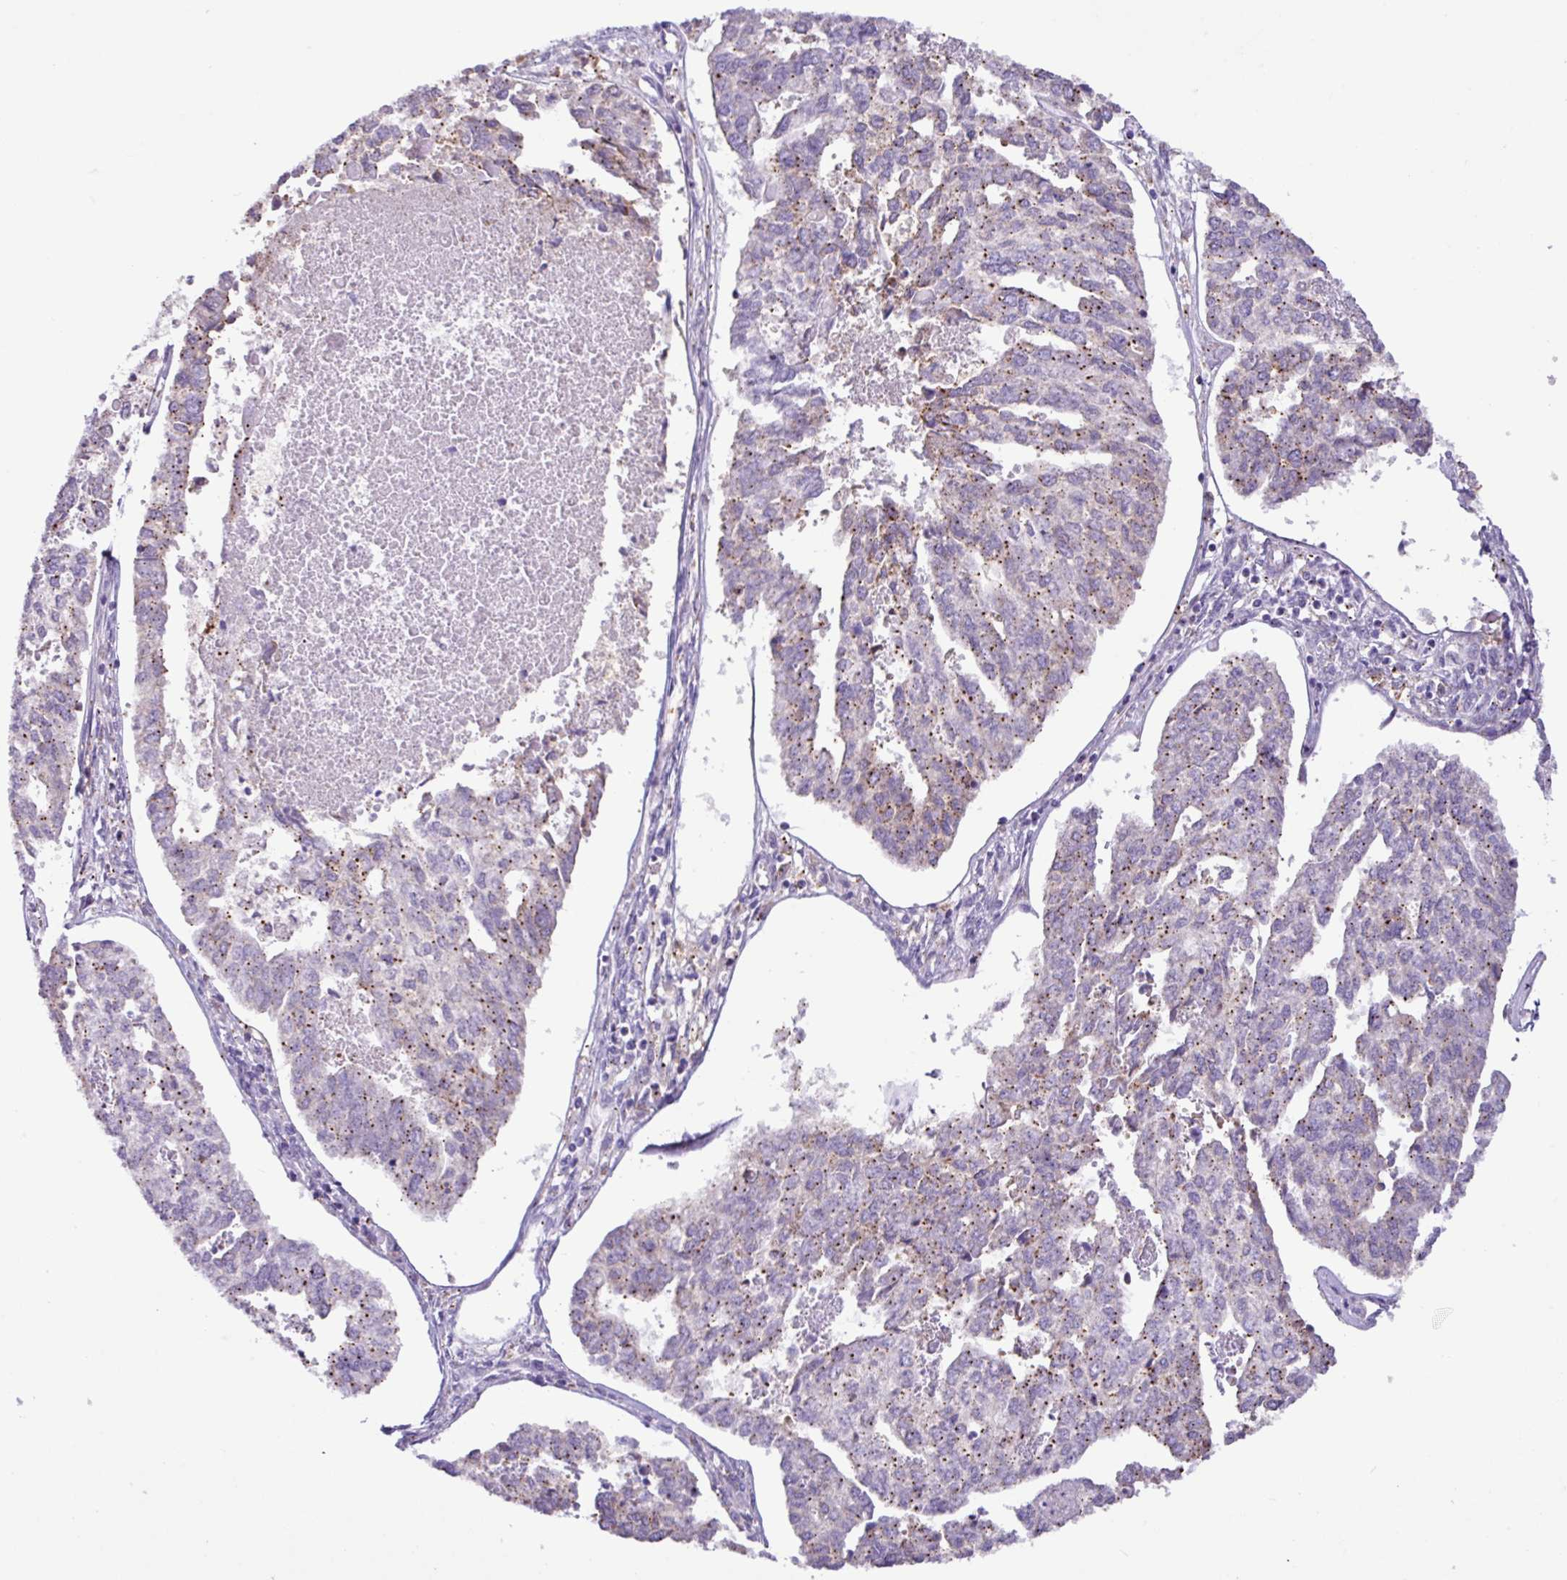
{"staining": {"intensity": "weak", "quantity": "25%-75%", "location": "cytoplasmic/membranous"}, "tissue": "endometrial cancer", "cell_type": "Tumor cells", "image_type": "cancer", "snomed": [{"axis": "morphology", "description": "Adenocarcinoma, NOS"}, {"axis": "topography", "description": "Endometrium"}], "caption": "Protein expression analysis of human endometrial cancer (adenocarcinoma) reveals weak cytoplasmic/membranous expression in about 25%-75% of tumor cells. The staining is performed using DAB brown chromogen to label protein expression. The nuclei are counter-stained blue using hematoxylin.", "gene": "RGS21", "patient": {"sex": "female", "age": 73}}